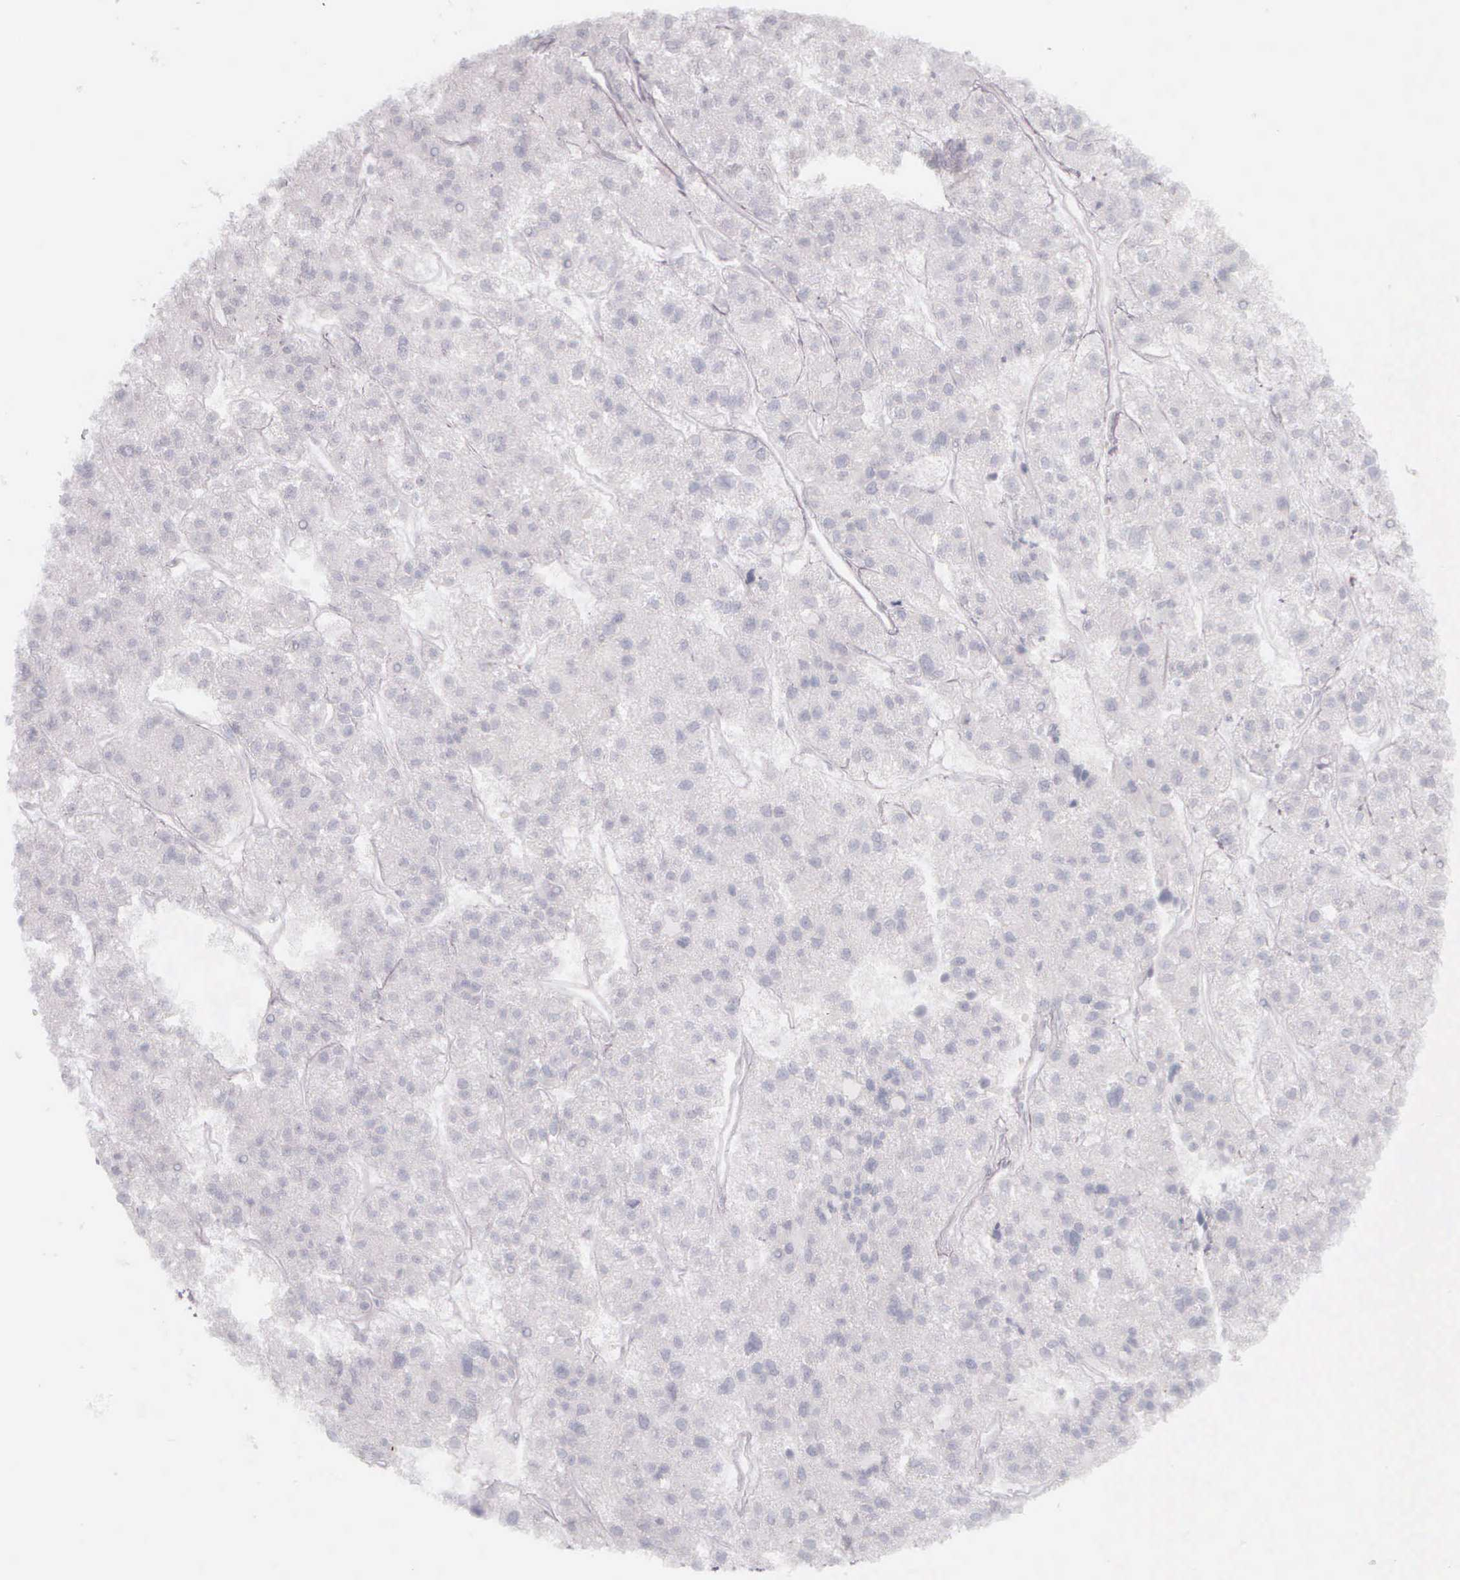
{"staining": {"intensity": "negative", "quantity": "none", "location": "none"}, "tissue": "liver cancer", "cell_type": "Tumor cells", "image_type": "cancer", "snomed": [{"axis": "morphology", "description": "Carcinoma, Hepatocellular, NOS"}, {"axis": "topography", "description": "Liver"}], "caption": "An immunohistochemistry image of hepatocellular carcinoma (liver) is shown. There is no staining in tumor cells of hepatocellular carcinoma (liver).", "gene": "KRT14", "patient": {"sex": "female", "age": 85}}